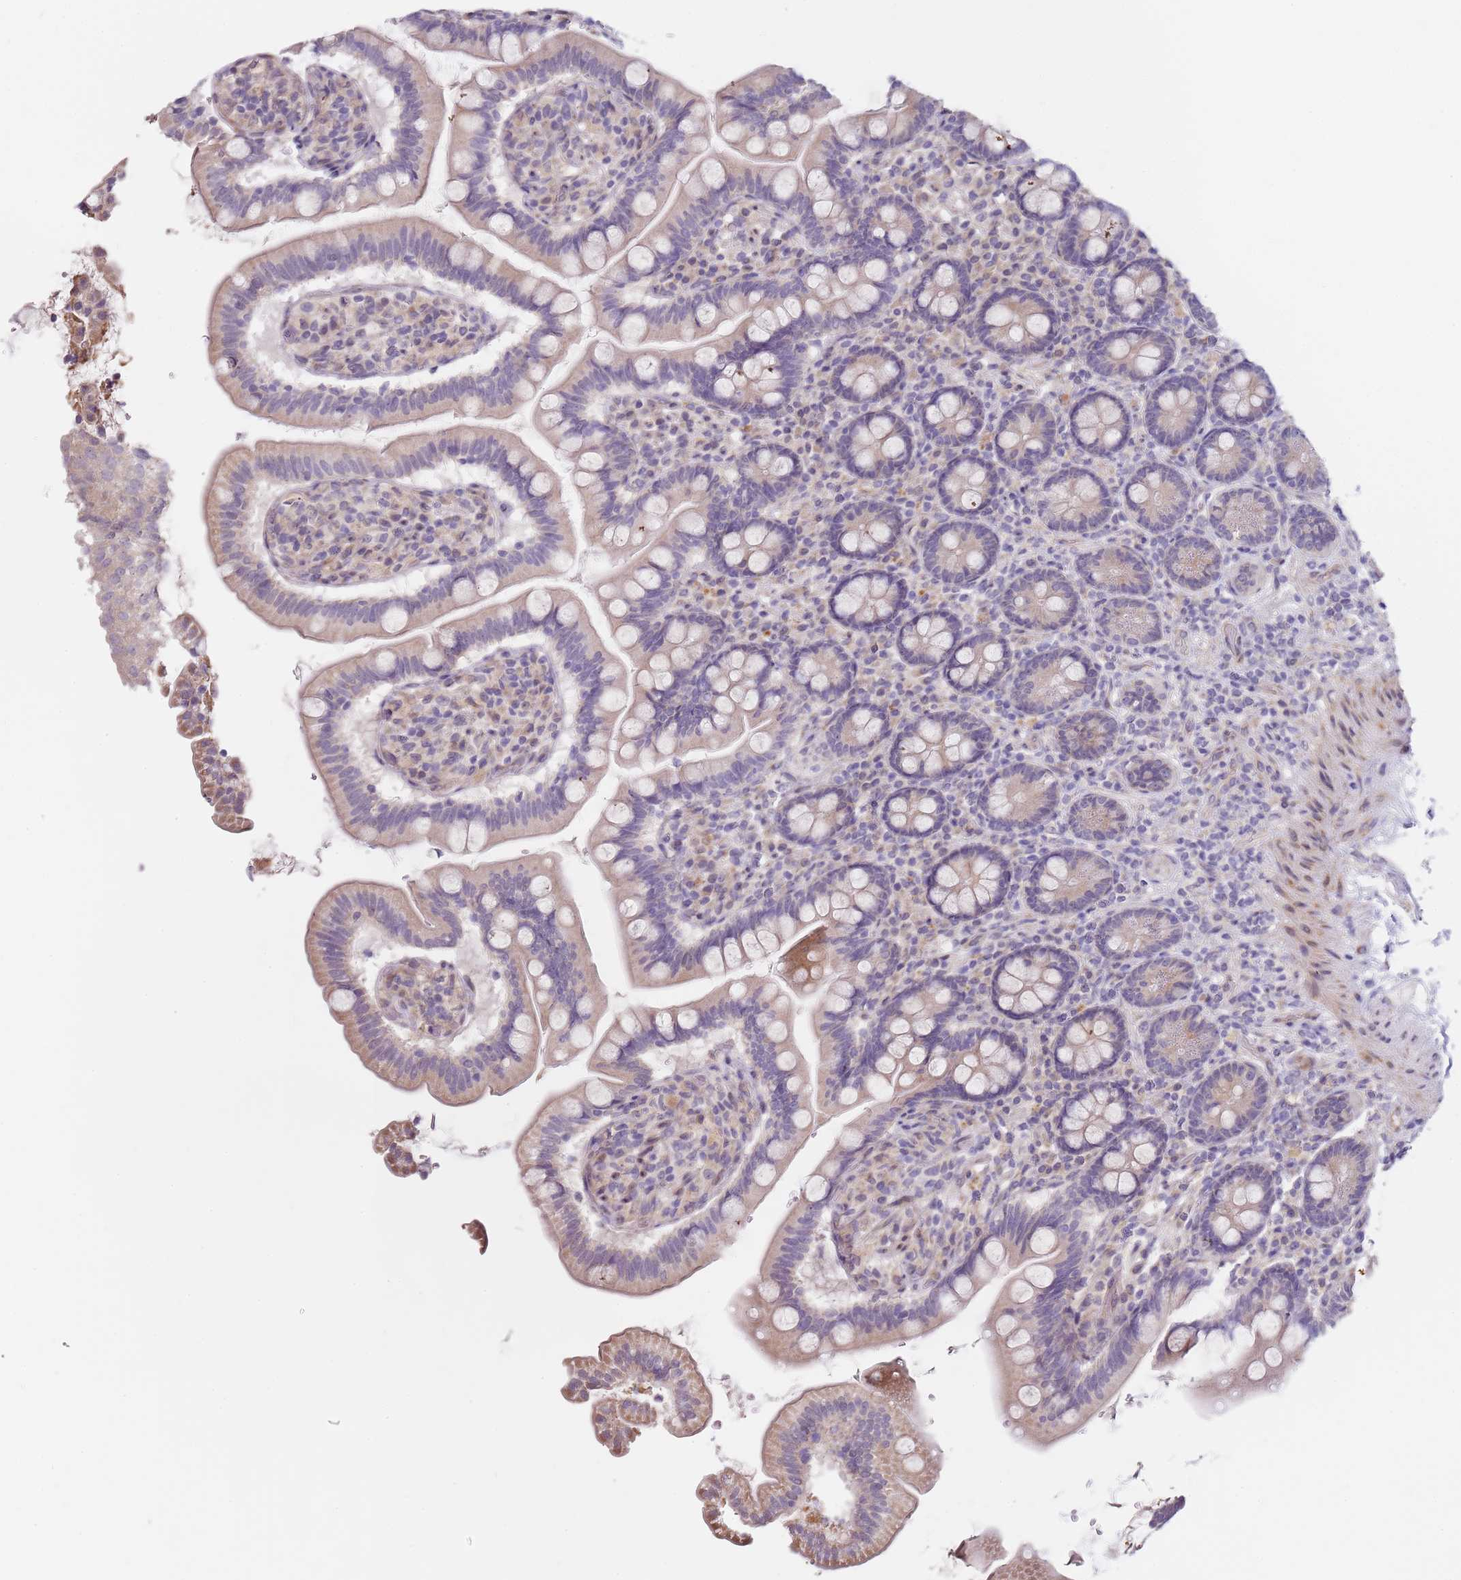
{"staining": {"intensity": "moderate", "quantity": "25%-75%", "location": "cytoplasmic/membranous"}, "tissue": "small intestine", "cell_type": "Glandular cells", "image_type": "normal", "snomed": [{"axis": "morphology", "description": "Normal tissue, NOS"}, {"axis": "topography", "description": "Small intestine"}], "caption": "A medium amount of moderate cytoplasmic/membranous expression is seen in about 25%-75% of glandular cells in unremarkable small intestine. The staining is performed using DAB brown chromogen to label protein expression. The nuclei are counter-stained blue using hematoxylin.", "gene": "TBC1D9", "patient": {"sex": "female", "age": 64}}